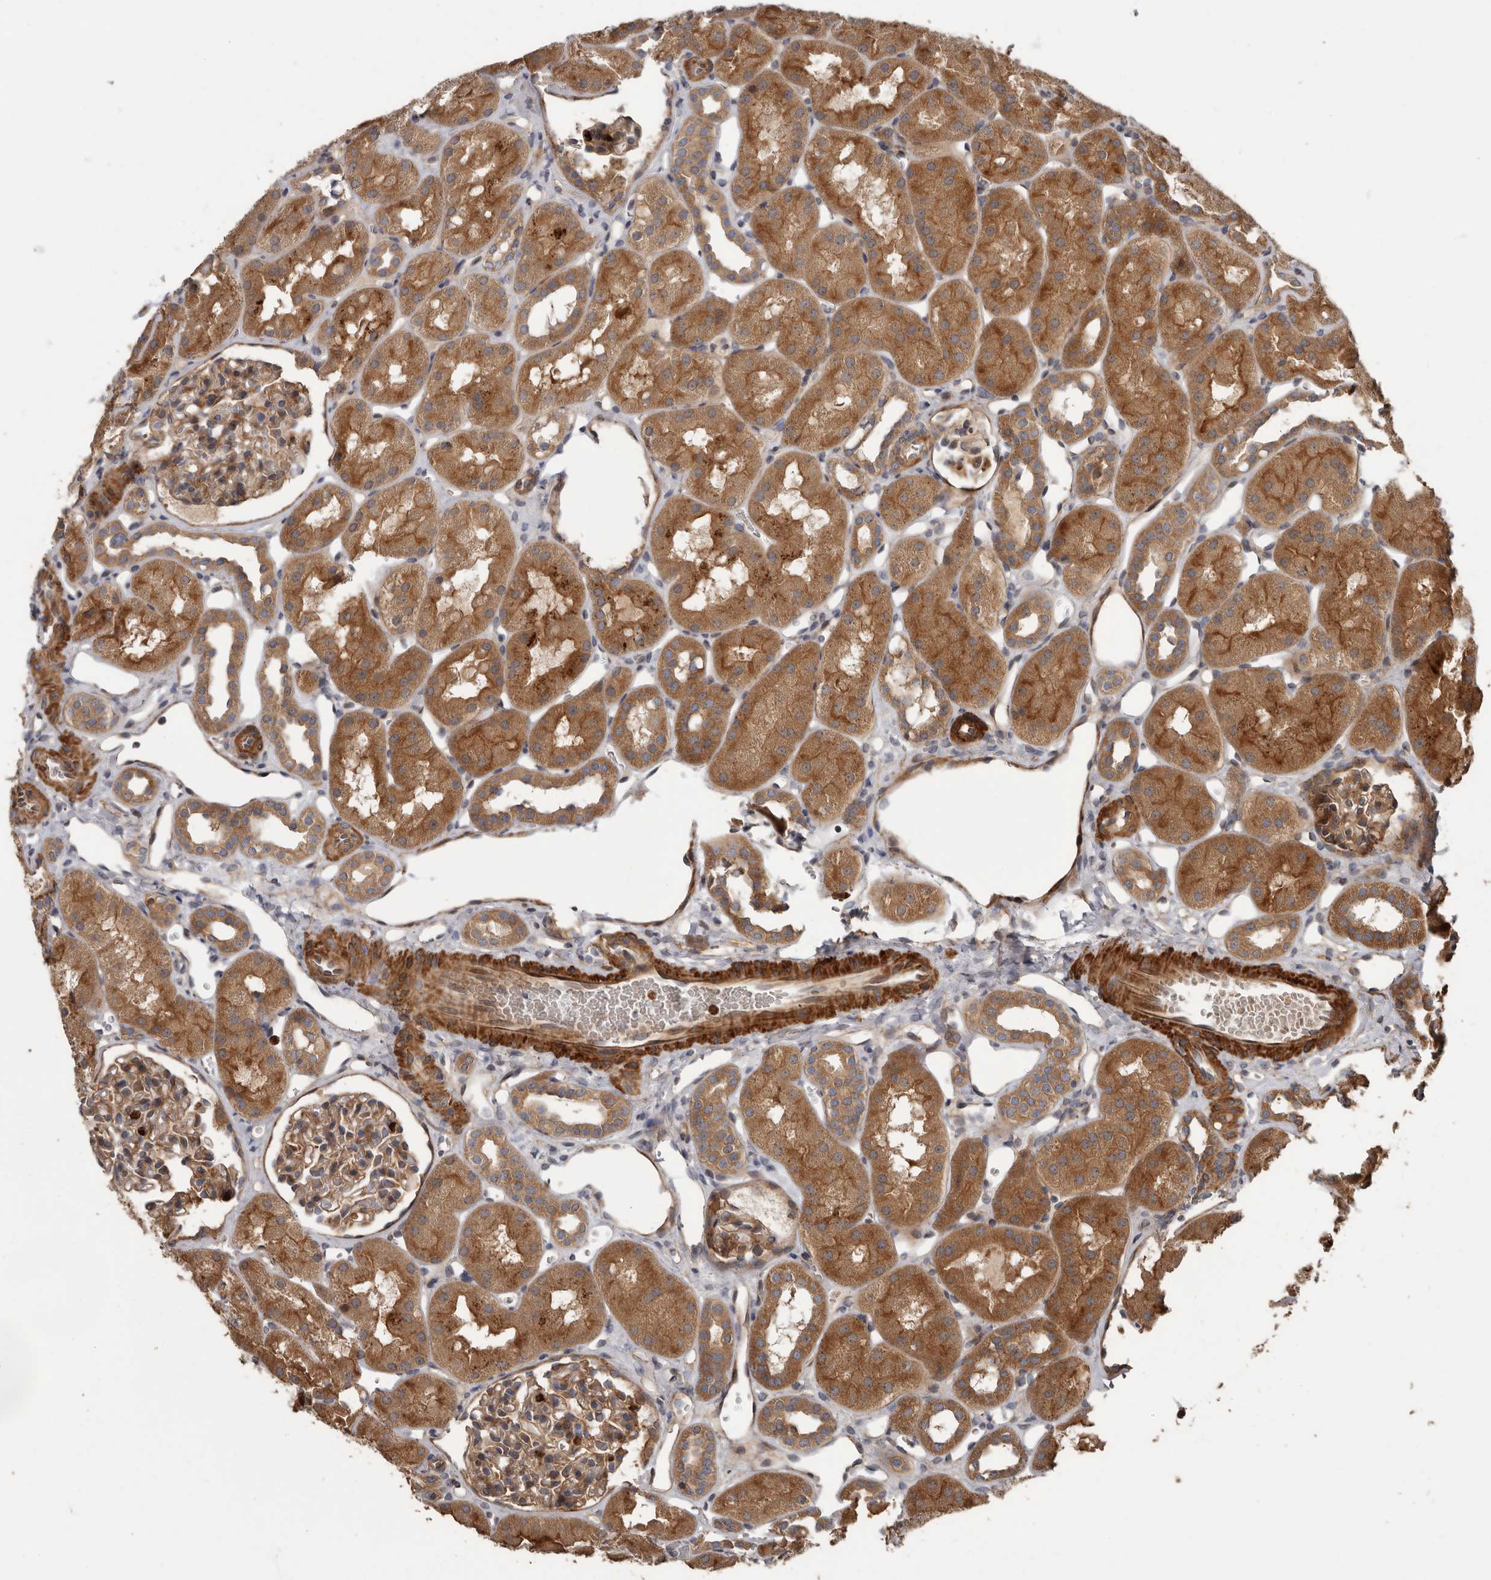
{"staining": {"intensity": "moderate", "quantity": ">75%", "location": "cytoplasmic/membranous"}, "tissue": "kidney", "cell_type": "Cells in glomeruli", "image_type": "normal", "snomed": [{"axis": "morphology", "description": "Normal tissue, NOS"}, {"axis": "topography", "description": "Kidney"}], "caption": "This is a micrograph of IHC staining of normal kidney, which shows moderate positivity in the cytoplasmic/membranous of cells in glomeruli.", "gene": "ARHGEF5", "patient": {"sex": "male", "age": 16}}